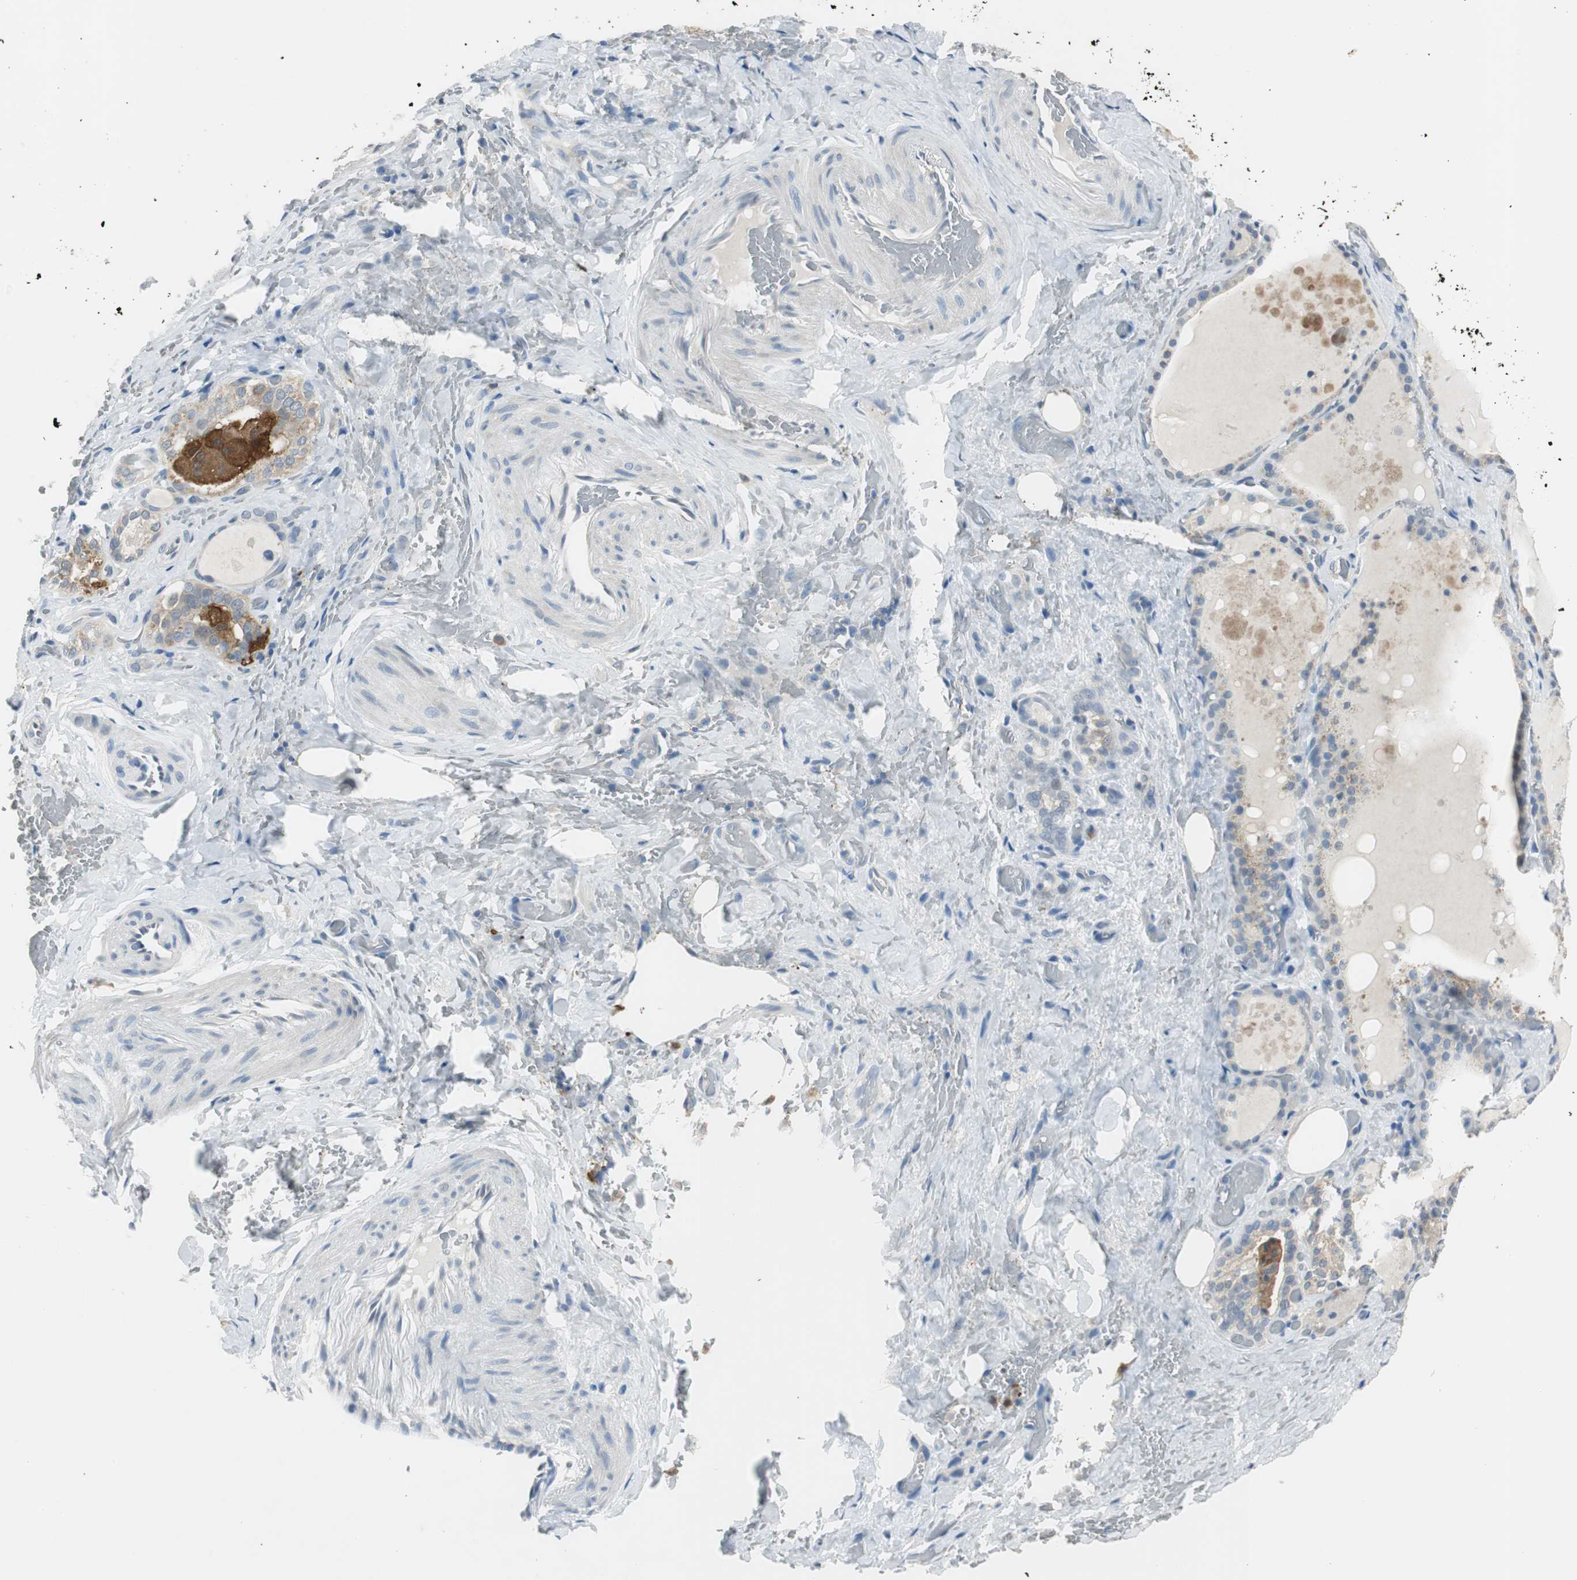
{"staining": {"intensity": "weak", "quantity": ">75%", "location": "cytoplasmic/membranous"}, "tissue": "thyroid gland", "cell_type": "Glandular cells", "image_type": "normal", "snomed": [{"axis": "morphology", "description": "Normal tissue, NOS"}, {"axis": "topography", "description": "Thyroid gland"}], "caption": "Protein expression analysis of unremarkable thyroid gland shows weak cytoplasmic/membranous staining in approximately >75% of glandular cells.", "gene": "MSTO1", "patient": {"sex": "male", "age": 61}}